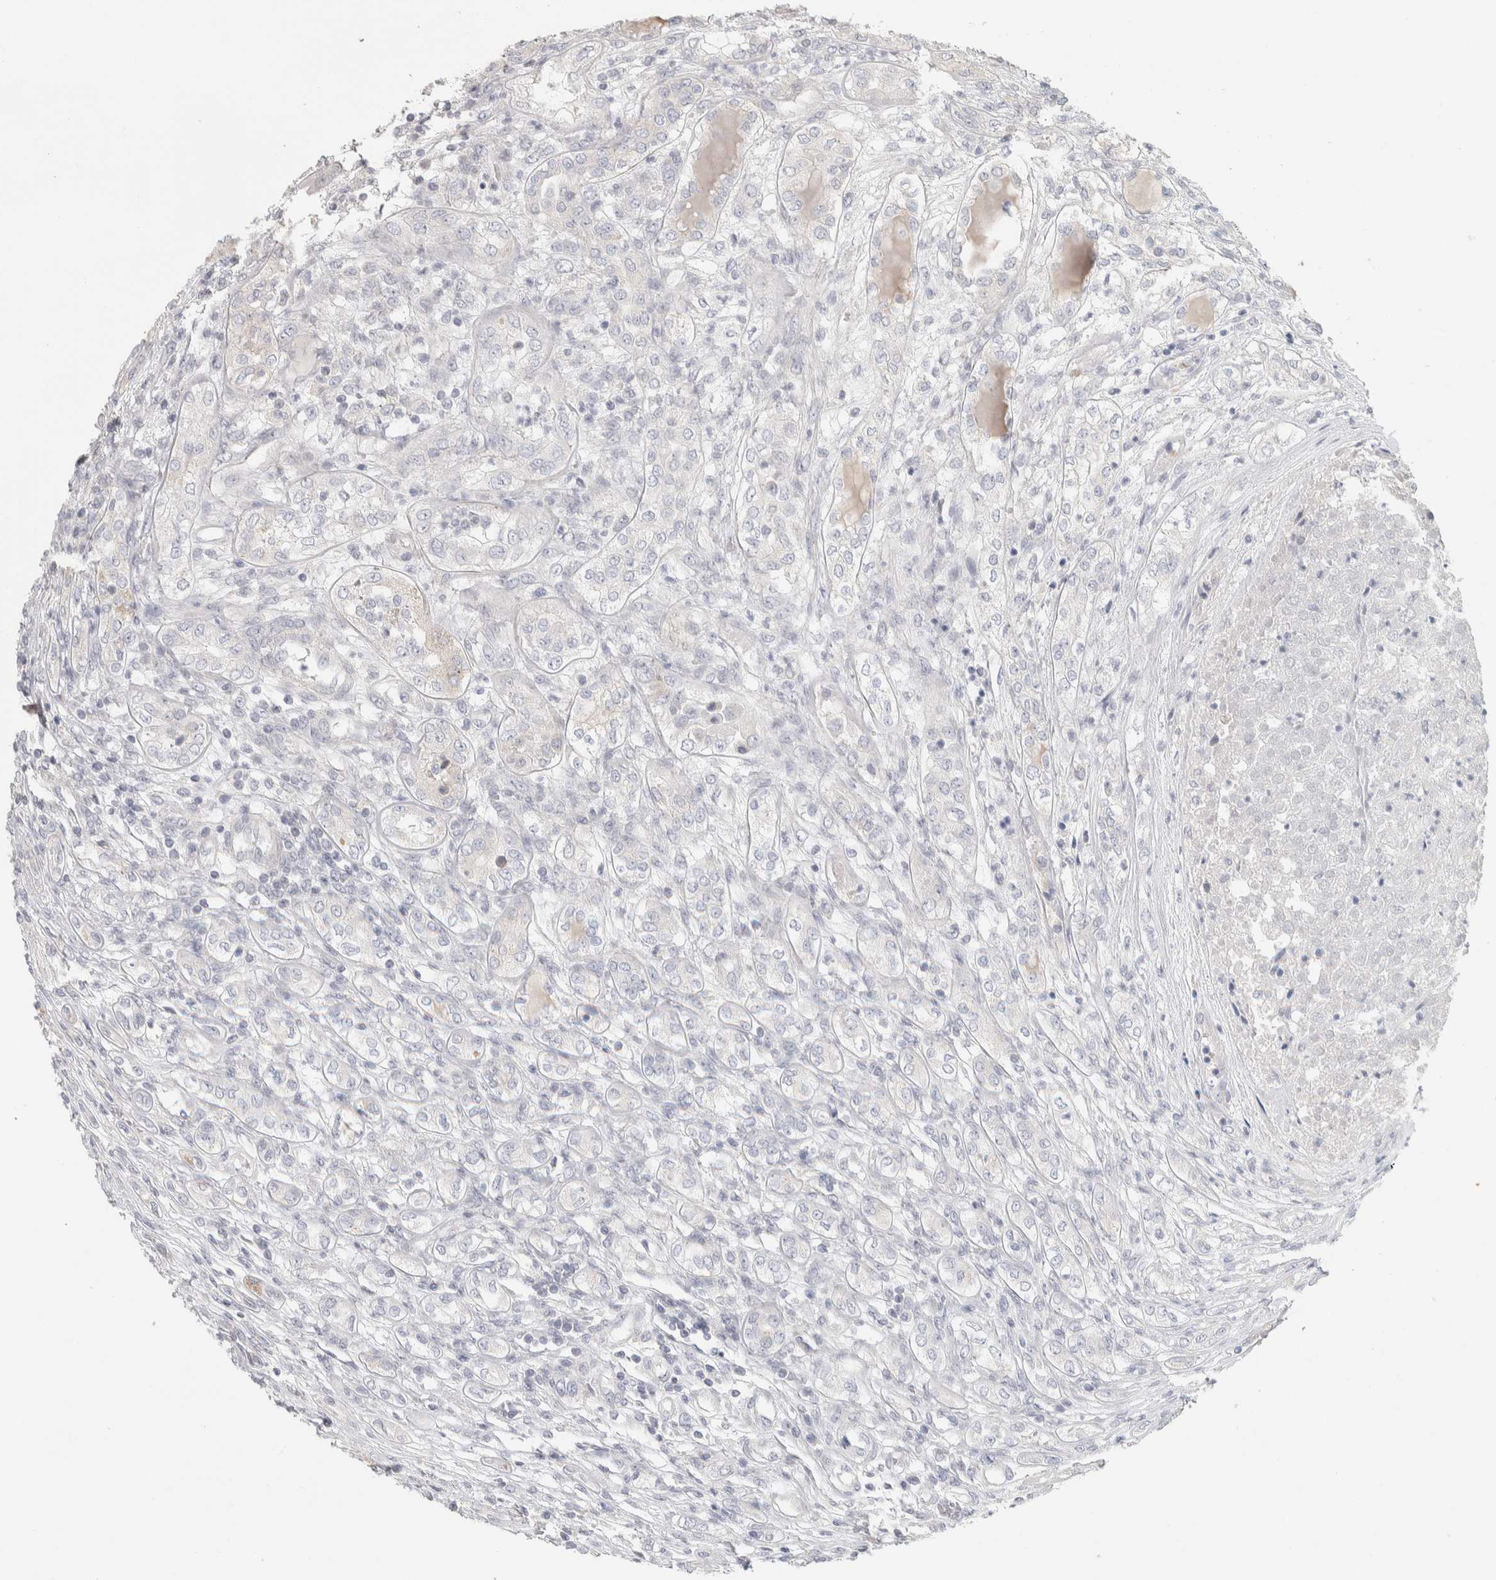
{"staining": {"intensity": "negative", "quantity": "none", "location": "none"}, "tissue": "renal cancer", "cell_type": "Tumor cells", "image_type": "cancer", "snomed": [{"axis": "morphology", "description": "Adenocarcinoma, NOS"}, {"axis": "topography", "description": "Kidney"}], "caption": "This image is of renal cancer stained with immunohistochemistry to label a protein in brown with the nuclei are counter-stained blue. There is no staining in tumor cells.", "gene": "DCXR", "patient": {"sex": "female", "age": 54}}